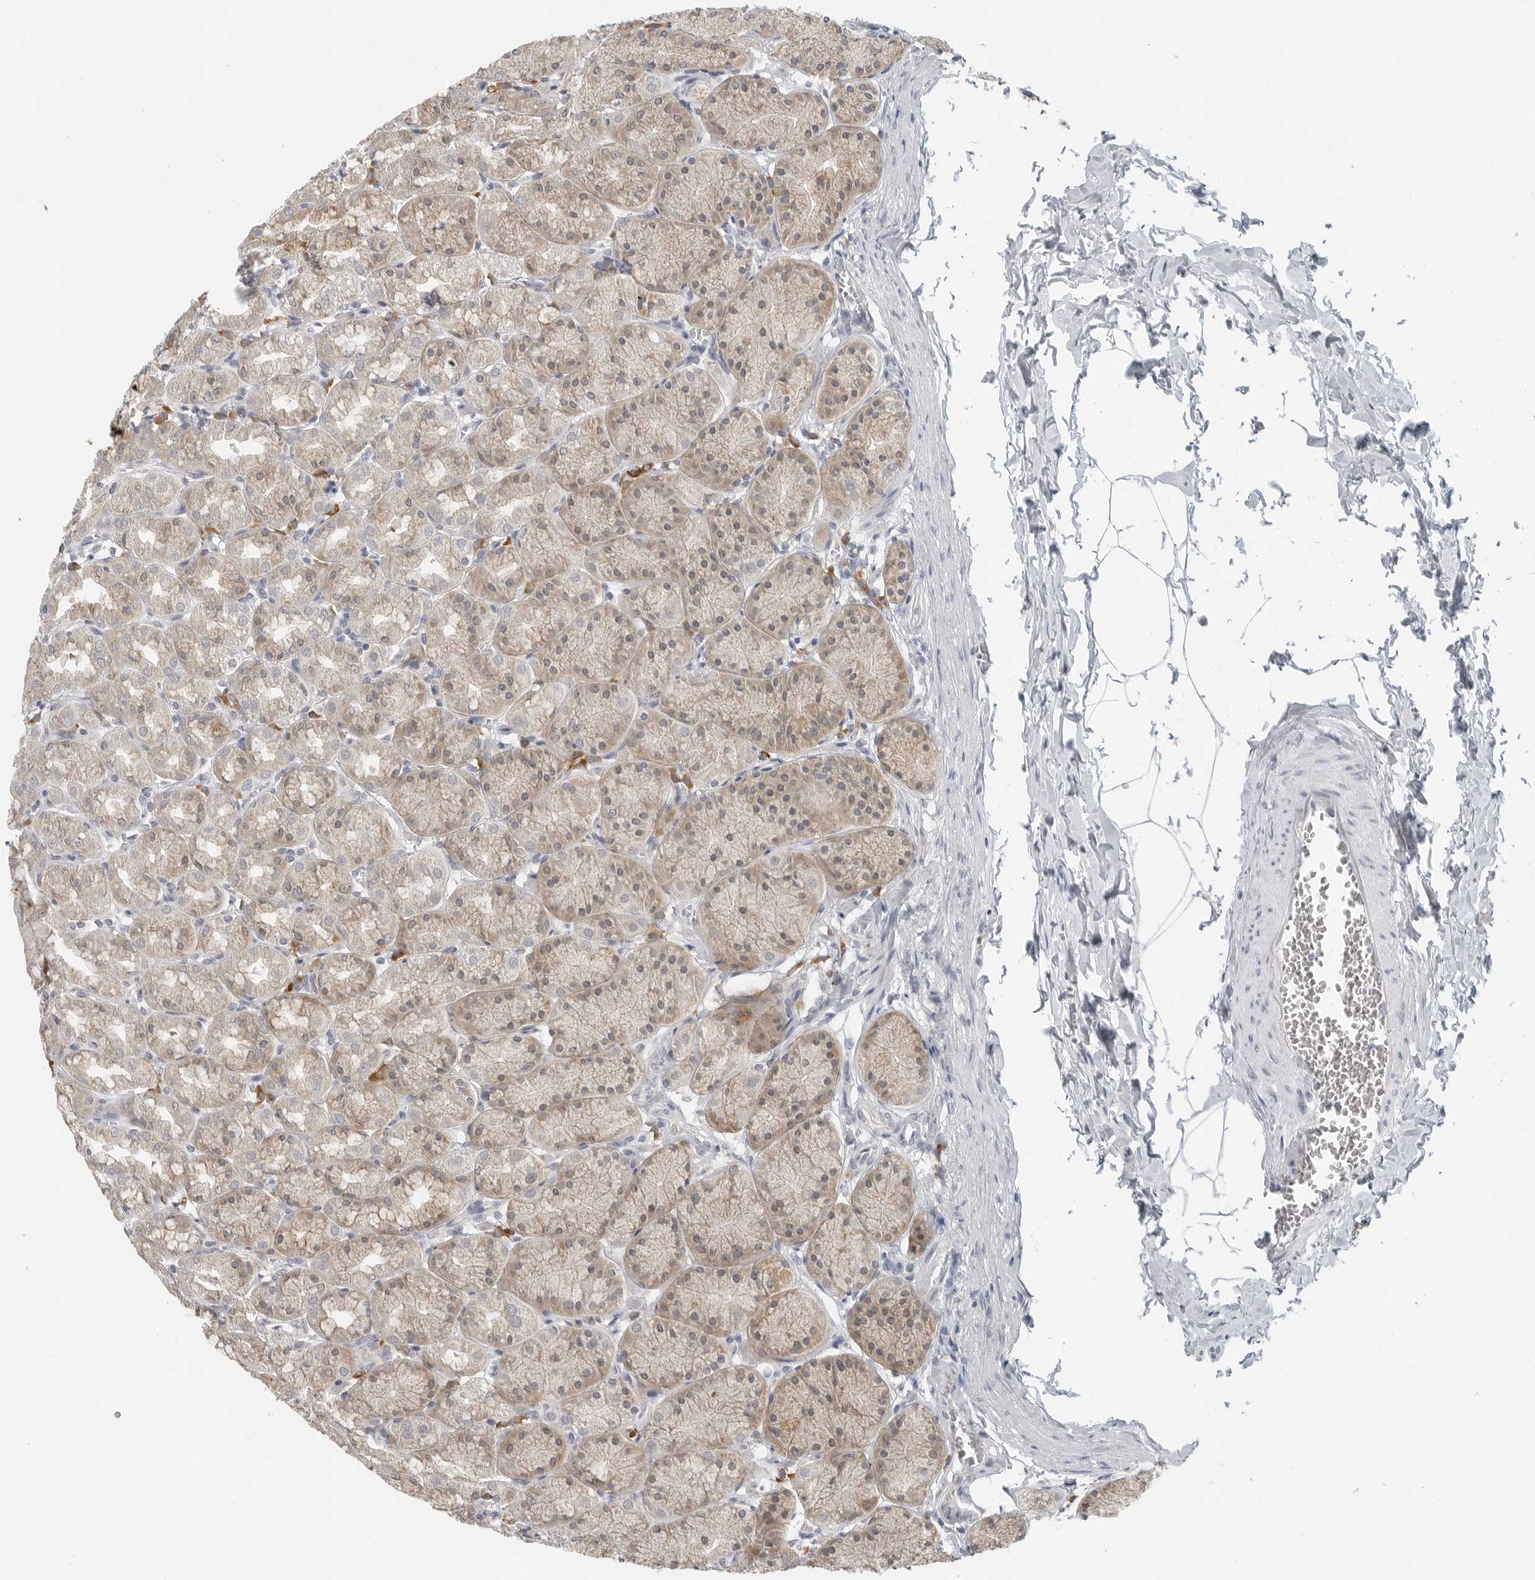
{"staining": {"intensity": "moderate", "quantity": "25%-75%", "location": "cytoplasmic/membranous"}, "tissue": "stomach", "cell_type": "Glandular cells", "image_type": "normal", "snomed": [{"axis": "morphology", "description": "Normal tissue, NOS"}, {"axis": "topography", "description": "Stomach"}], "caption": "Immunohistochemistry (IHC) micrograph of normal stomach: human stomach stained using immunohistochemistry (IHC) demonstrates medium levels of moderate protein expression localized specifically in the cytoplasmic/membranous of glandular cells, appearing as a cytoplasmic/membranous brown color.", "gene": "IL12RB2", "patient": {"sex": "male", "age": 42}}